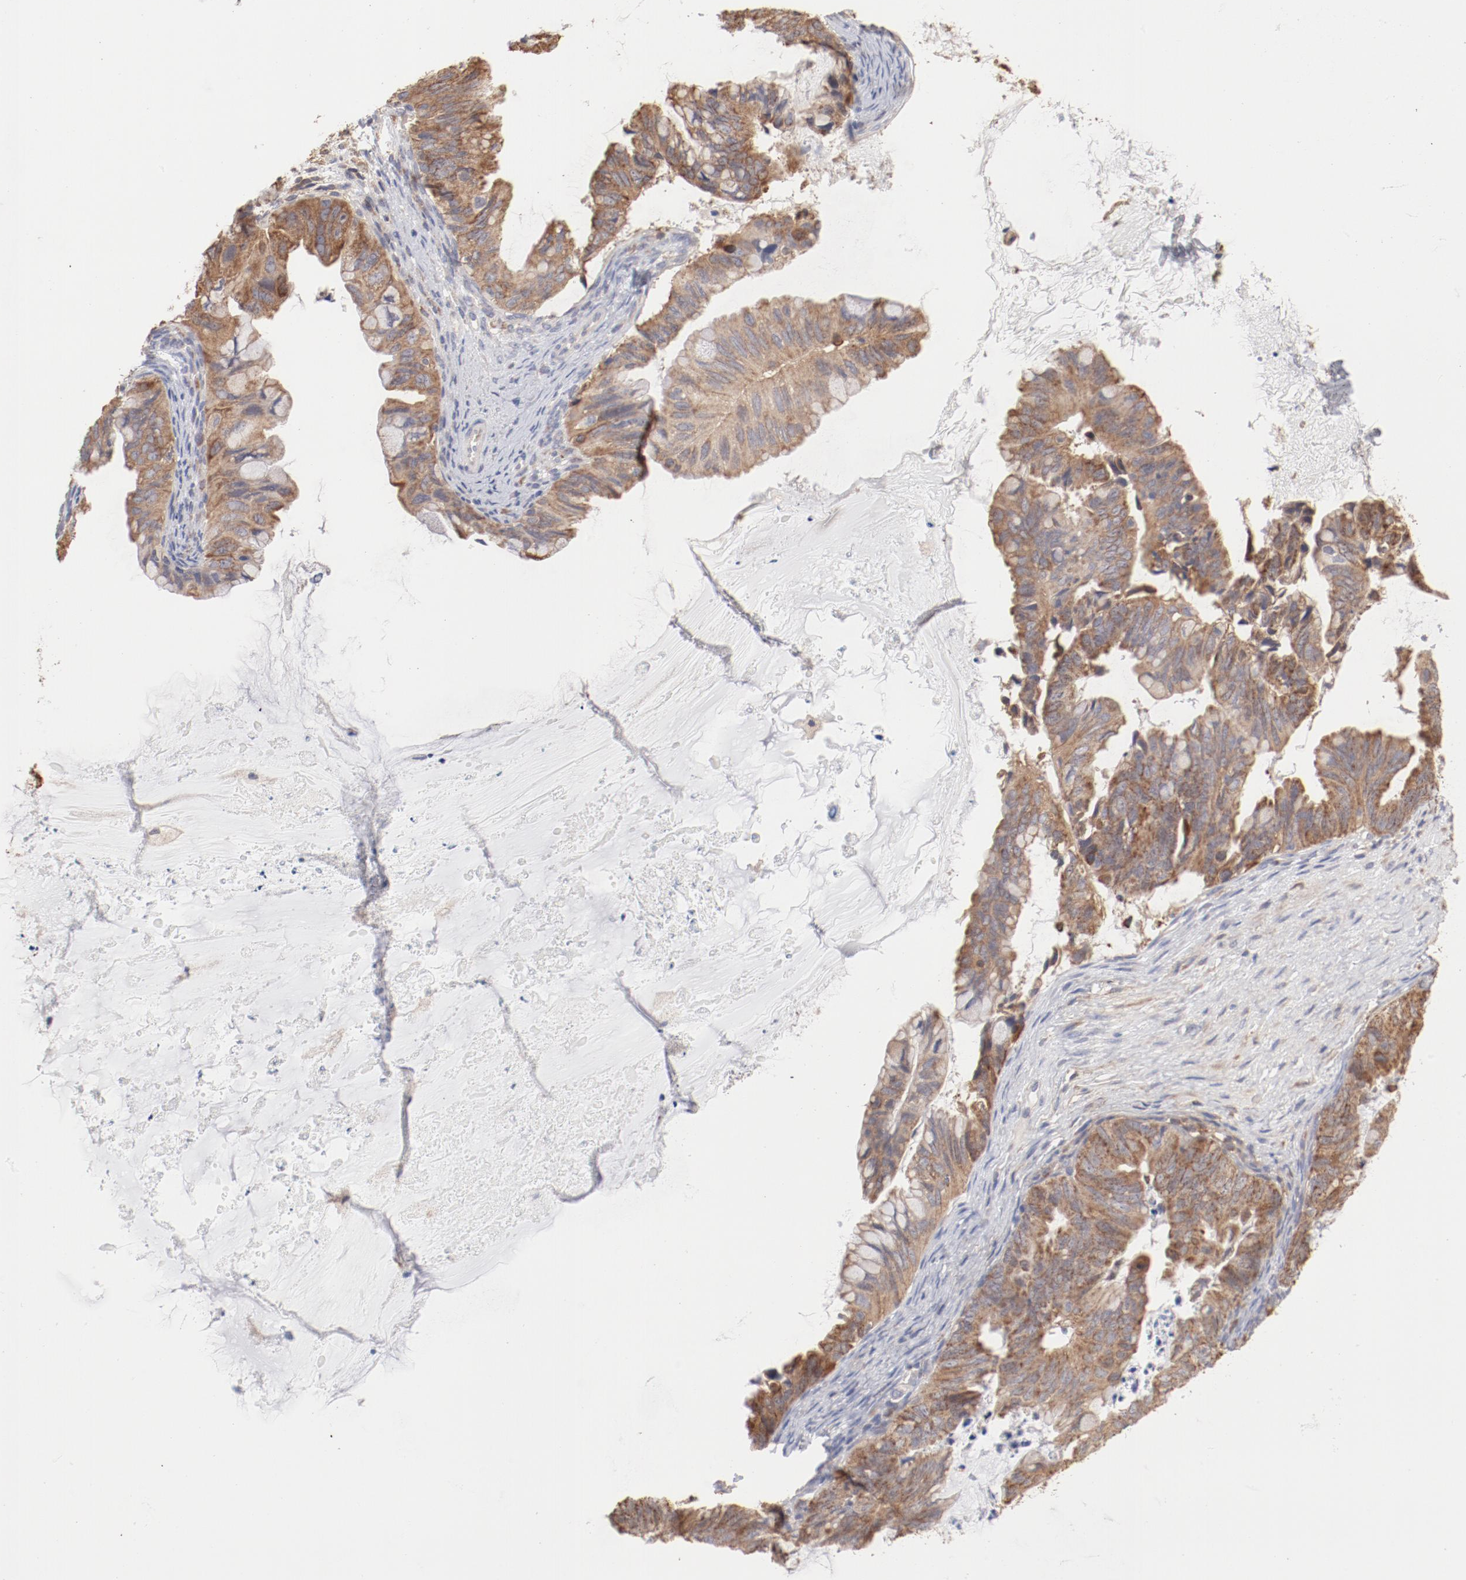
{"staining": {"intensity": "moderate", "quantity": ">75%", "location": "cytoplasmic/membranous"}, "tissue": "ovarian cancer", "cell_type": "Tumor cells", "image_type": "cancer", "snomed": [{"axis": "morphology", "description": "Cystadenocarcinoma, mucinous, NOS"}, {"axis": "topography", "description": "Ovary"}], "caption": "There is medium levels of moderate cytoplasmic/membranous positivity in tumor cells of ovarian cancer (mucinous cystadenocarcinoma), as demonstrated by immunohistochemical staining (brown color).", "gene": "PPFIBP2", "patient": {"sex": "female", "age": 36}}